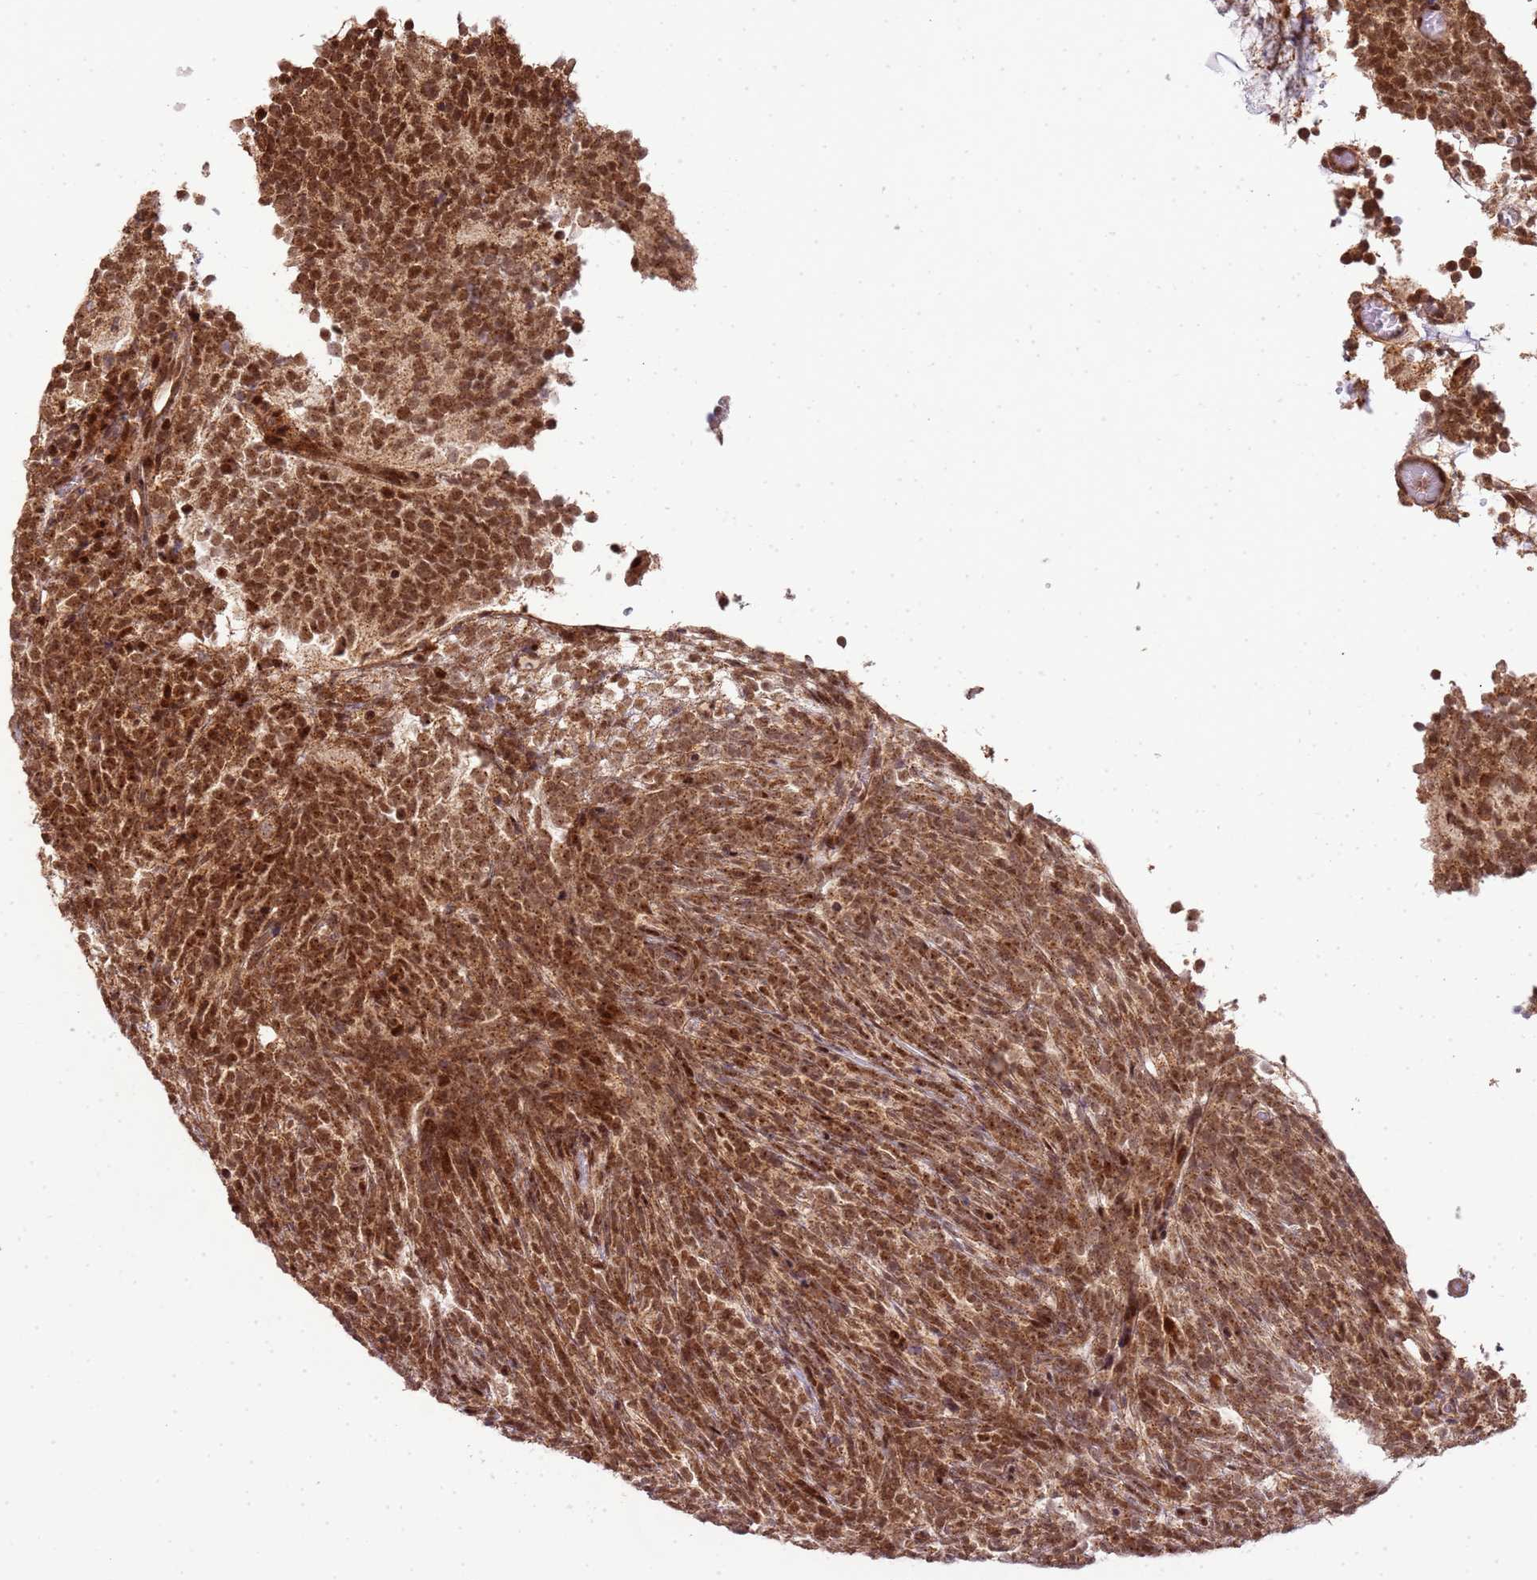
{"staining": {"intensity": "moderate", "quantity": ">75%", "location": "cytoplasmic/membranous,nuclear"}, "tissue": "glioma", "cell_type": "Tumor cells", "image_type": "cancer", "snomed": [{"axis": "morphology", "description": "Glioma, malignant, Low grade"}, {"axis": "topography", "description": "Brain"}], "caption": "Protein staining shows moderate cytoplasmic/membranous and nuclear staining in about >75% of tumor cells in malignant glioma (low-grade). (Brightfield microscopy of DAB IHC at high magnification).", "gene": "PEX14", "patient": {"sex": "female", "age": 1}}